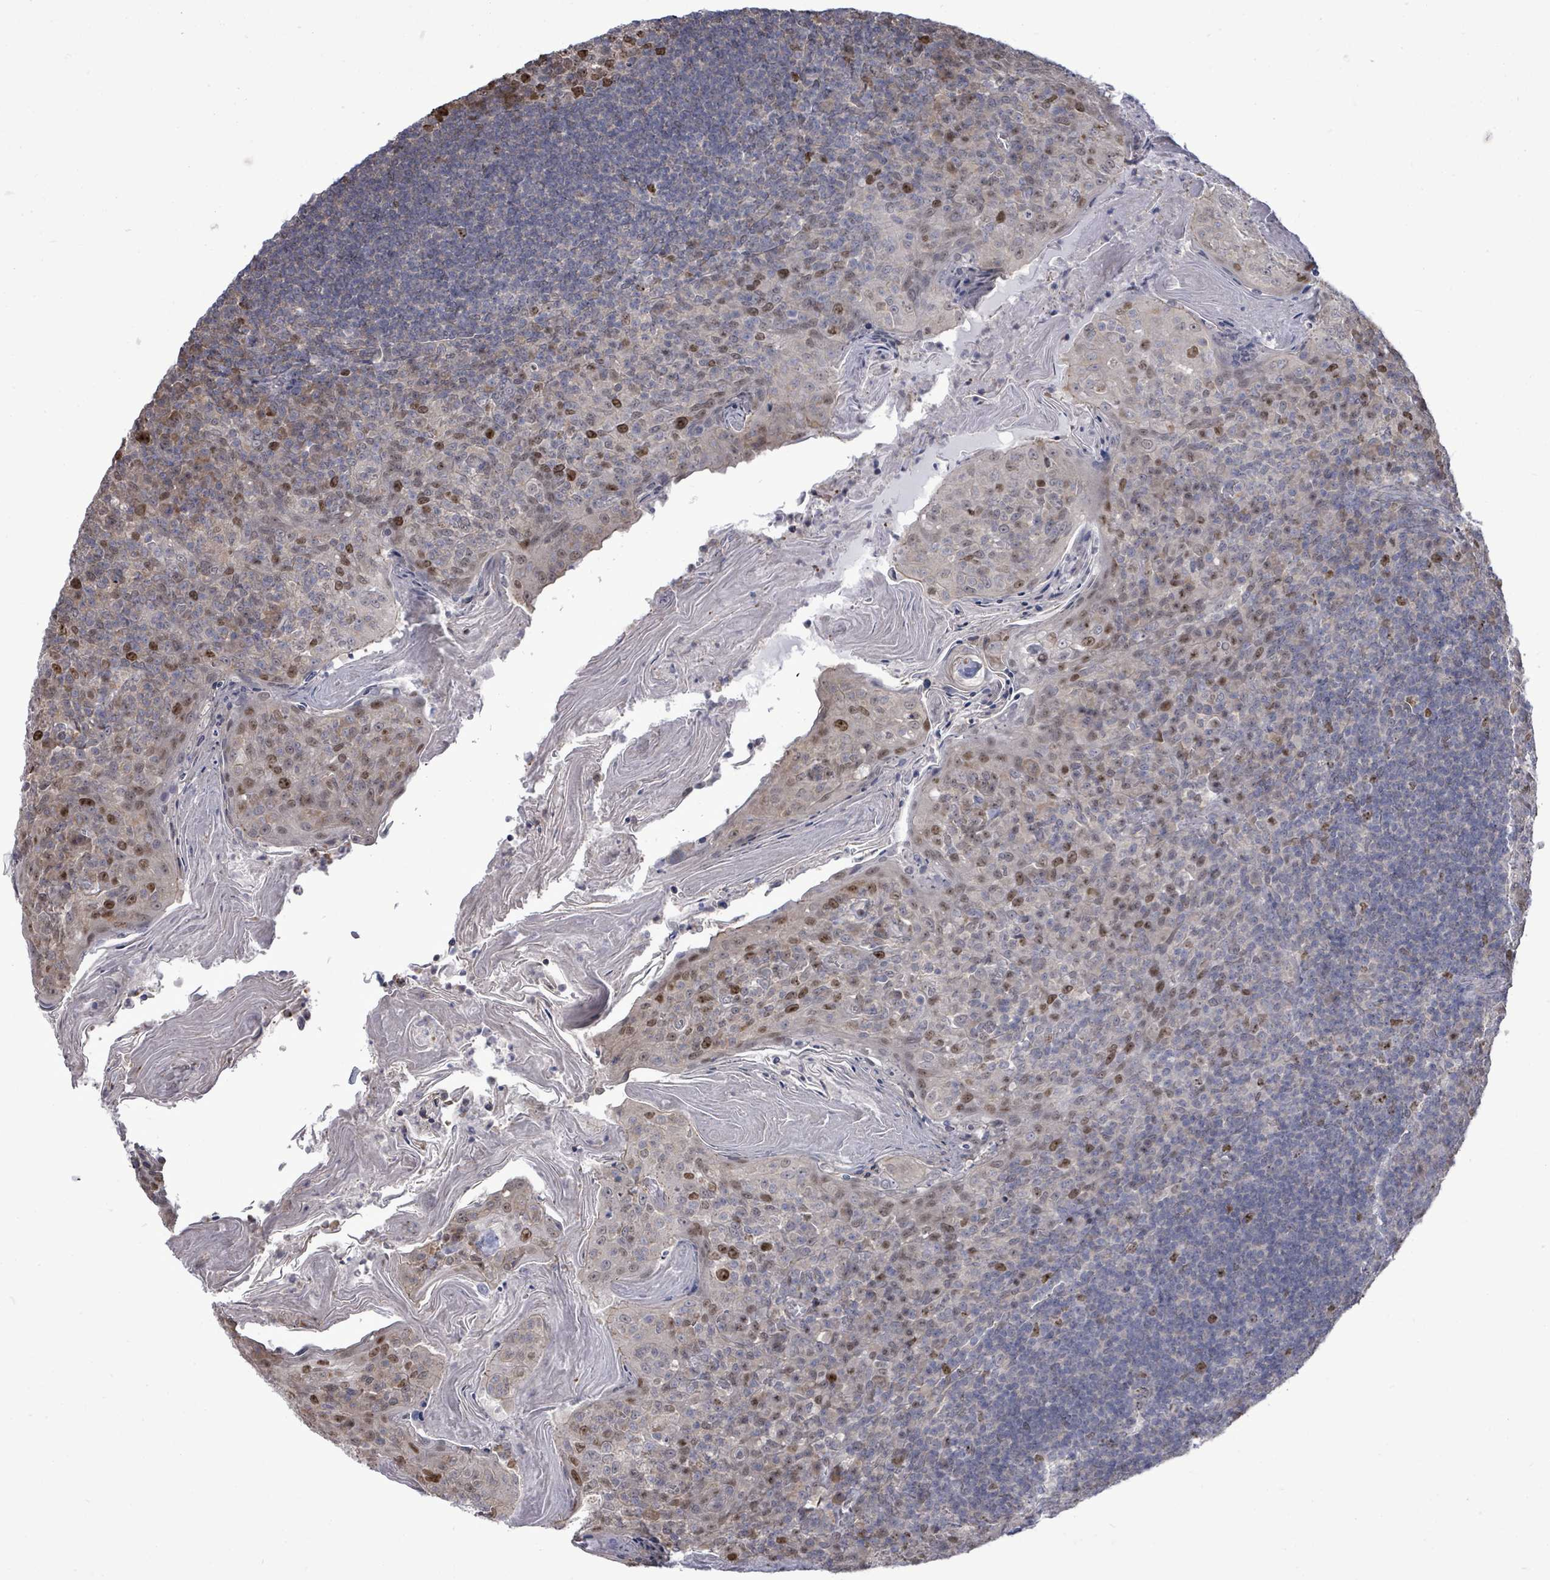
{"staining": {"intensity": "weak", "quantity": ">75%", "location": "nuclear"}, "tissue": "tonsil", "cell_type": "Germinal center cells", "image_type": "normal", "snomed": [{"axis": "morphology", "description": "Normal tissue, NOS"}, {"axis": "topography", "description": "Tonsil"}], "caption": "Germinal center cells reveal low levels of weak nuclear staining in approximately >75% of cells in benign tonsil.", "gene": "PAPSS1", "patient": {"sex": "female", "age": 10}}